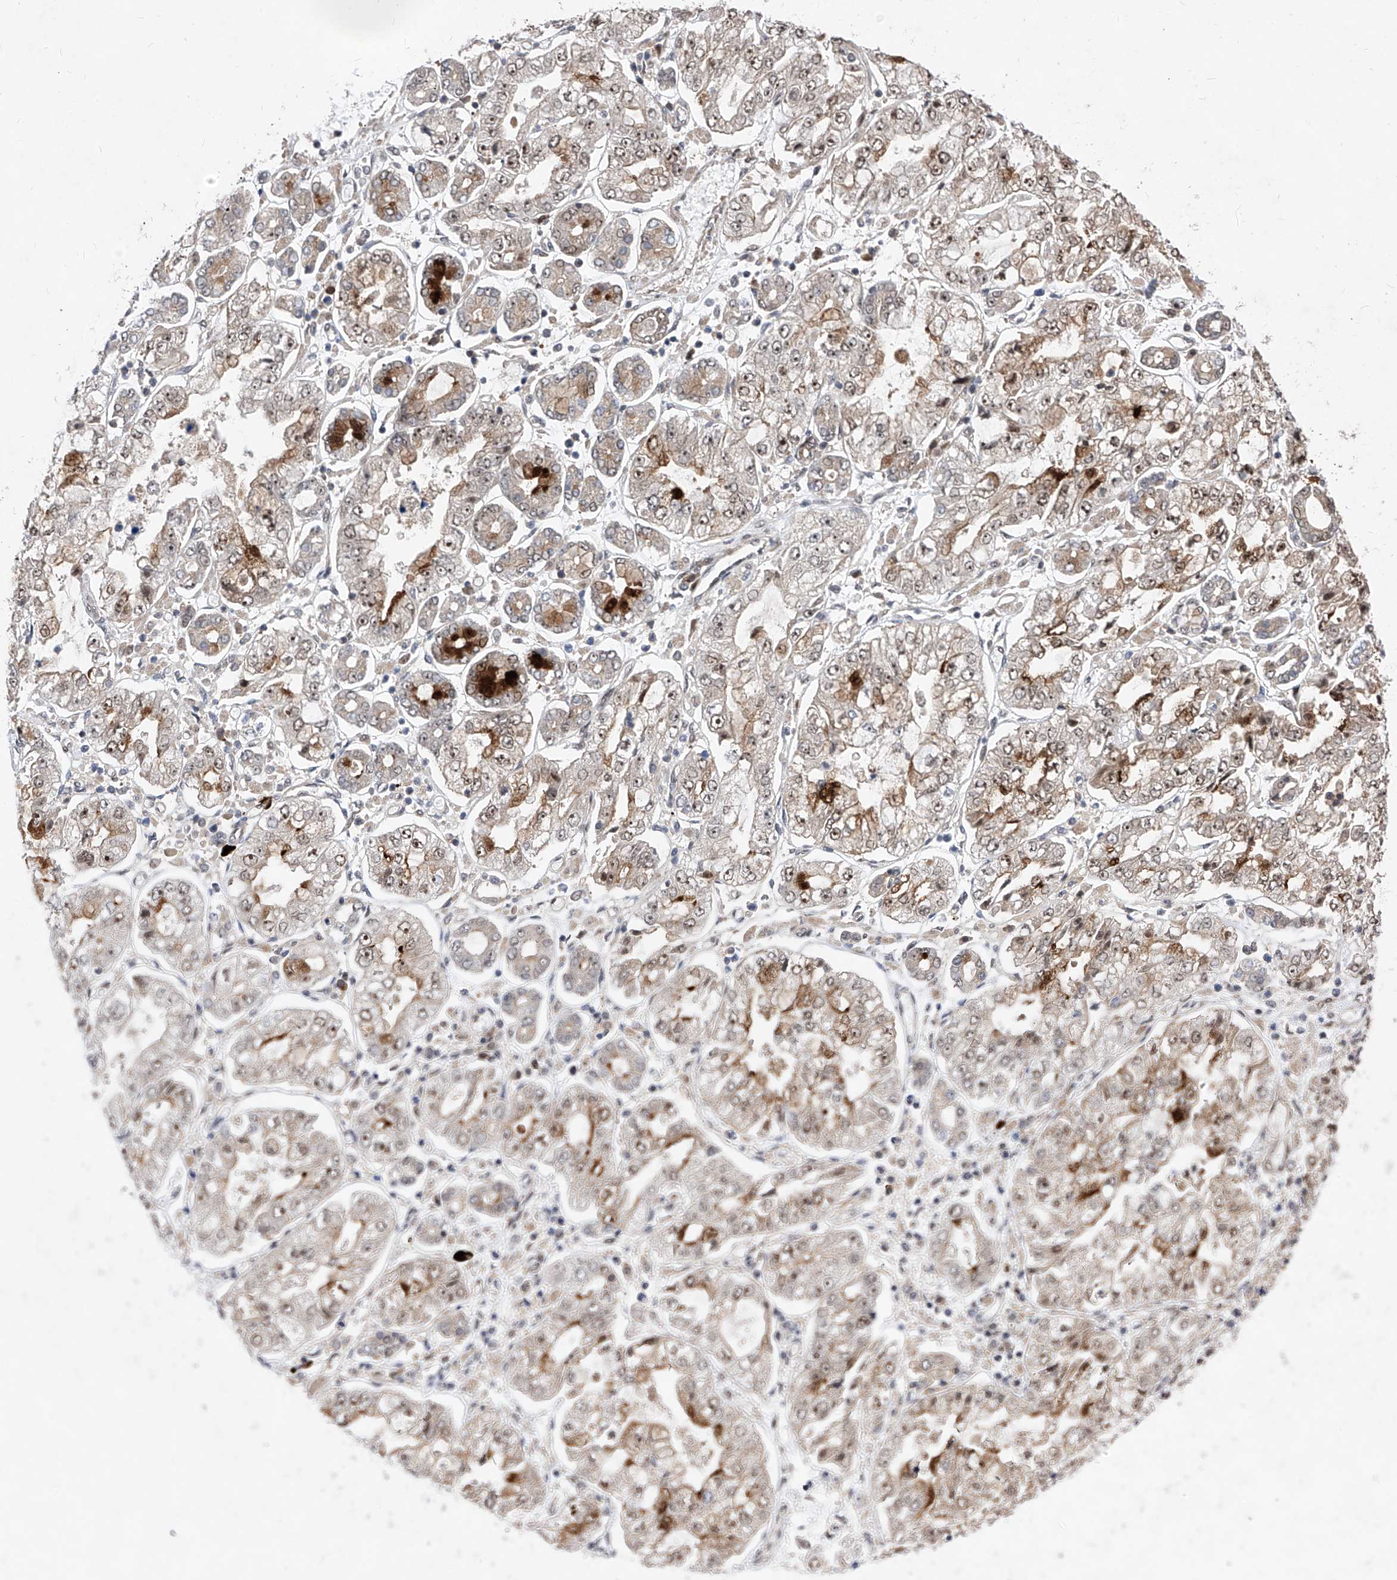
{"staining": {"intensity": "moderate", "quantity": "25%-75%", "location": "cytoplasmic/membranous,nuclear"}, "tissue": "stomach cancer", "cell_type": "Tumor cells", "image_type": "cancer", "snomed": [{"axis": "morphology", "description": "Adenocarcinoma, NOS"}, {"axis": "topography", "description": "Stomach"}], "caption": "Immunohistochemical staining of stomach cancer (adenocarcinoma) shows moderate cytoplasmic/membranous and nuclear protein staining in approximately 25%-75% of tumor cells.", "gene": "LGR4", "patient": {"sex": "male", "age": 76}}